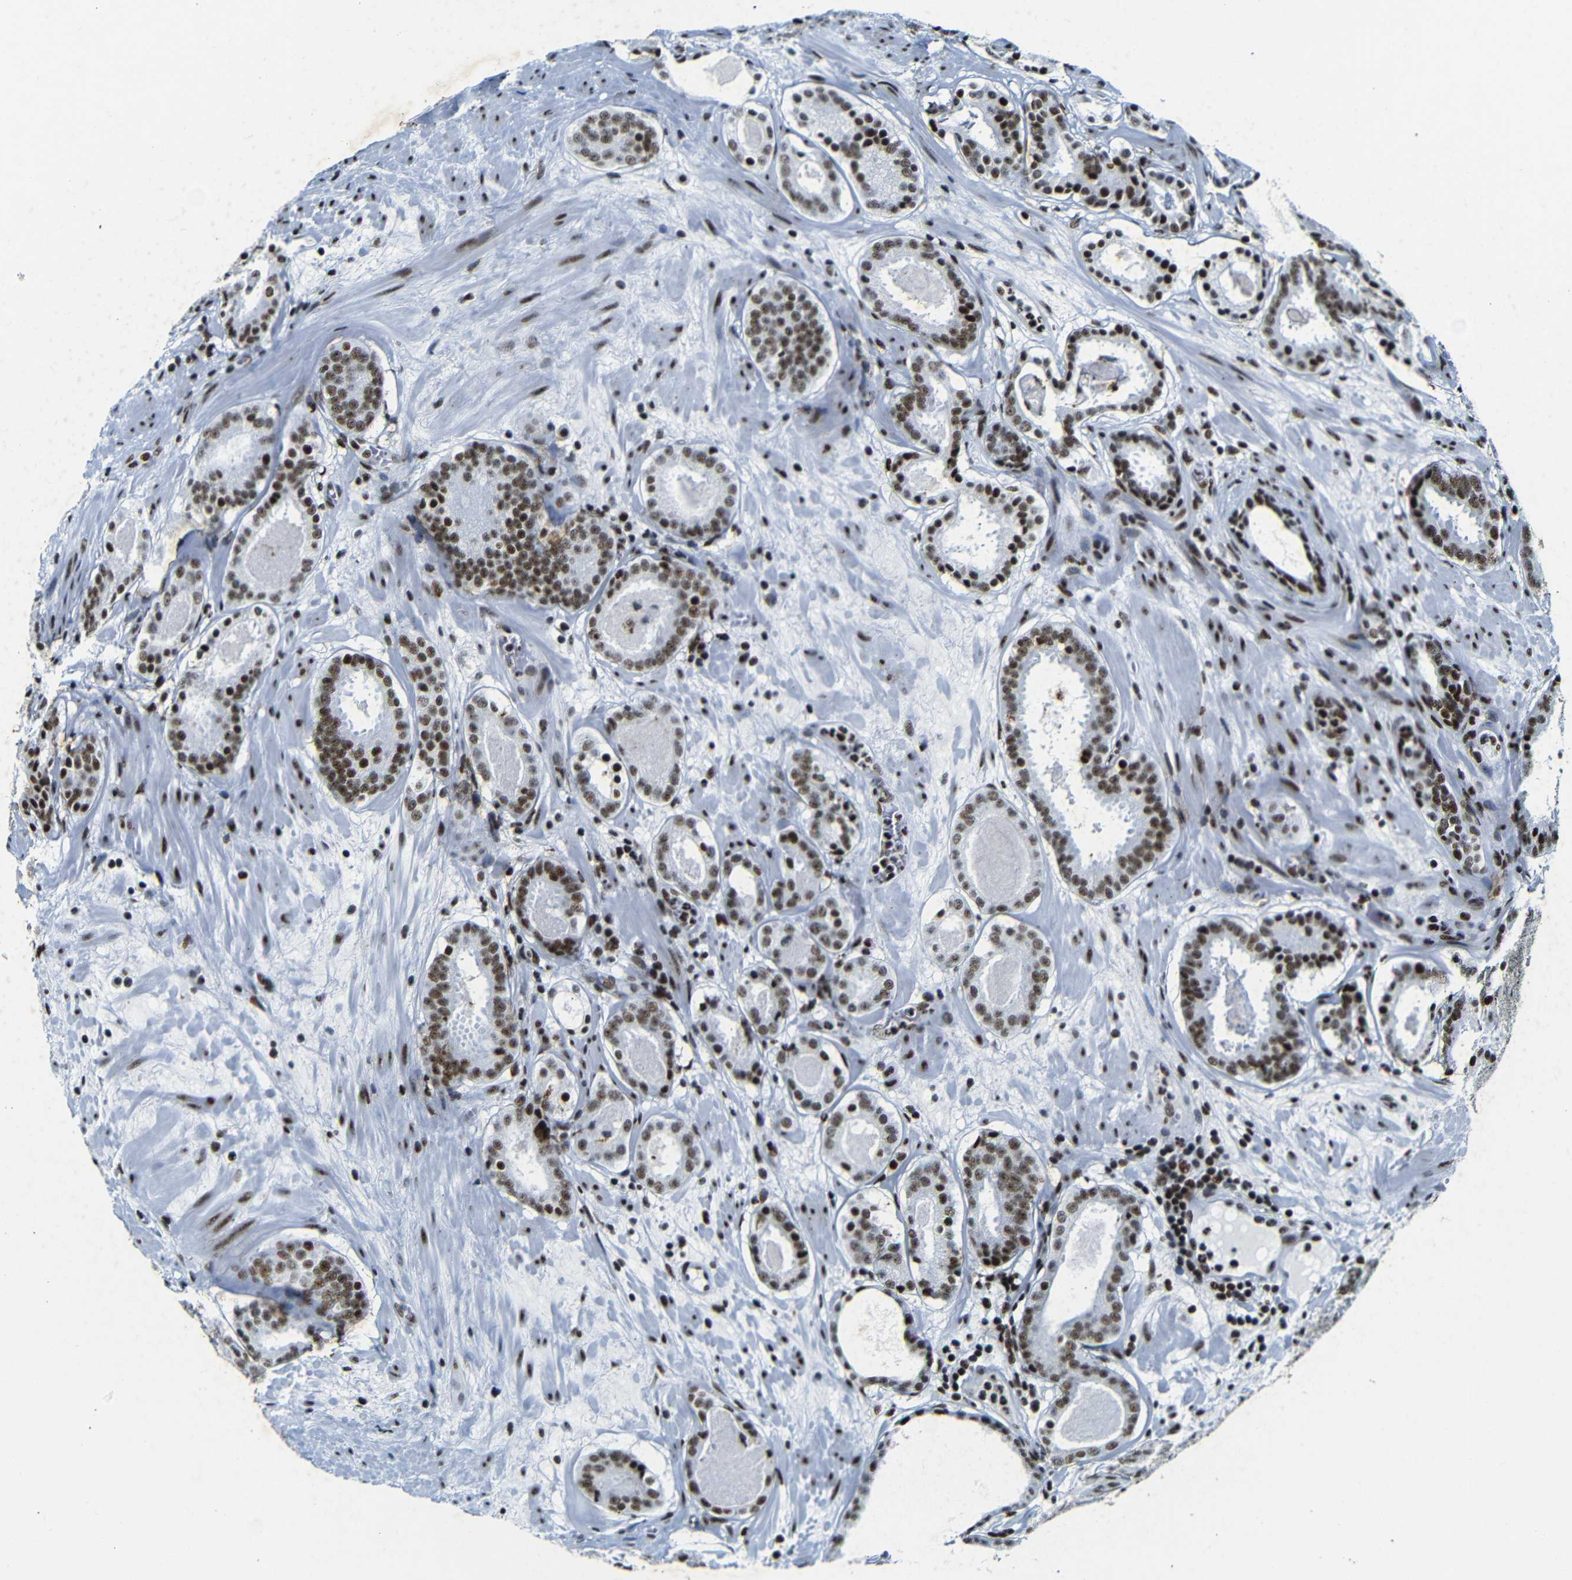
{"staining": {"intensity": "strong", "quantity": ">75%", "location": "nuclear"}, "tissue": "prostate cancer", "cell_type": "Tumor cells", "image_type": "cancer", "snomed": [{"axis": "morphology", "description": "Adenocarcinoma, Low grade"}, {"axis": "topography", "description": "Prostate"}], "caption": "Immunohistochemistry of human prostate cancer shows high levels of strong nuclear expression in about >75% of tumor cells.", "gene": "SRSF1", "patient": {"sex": "male", "age": 69}}